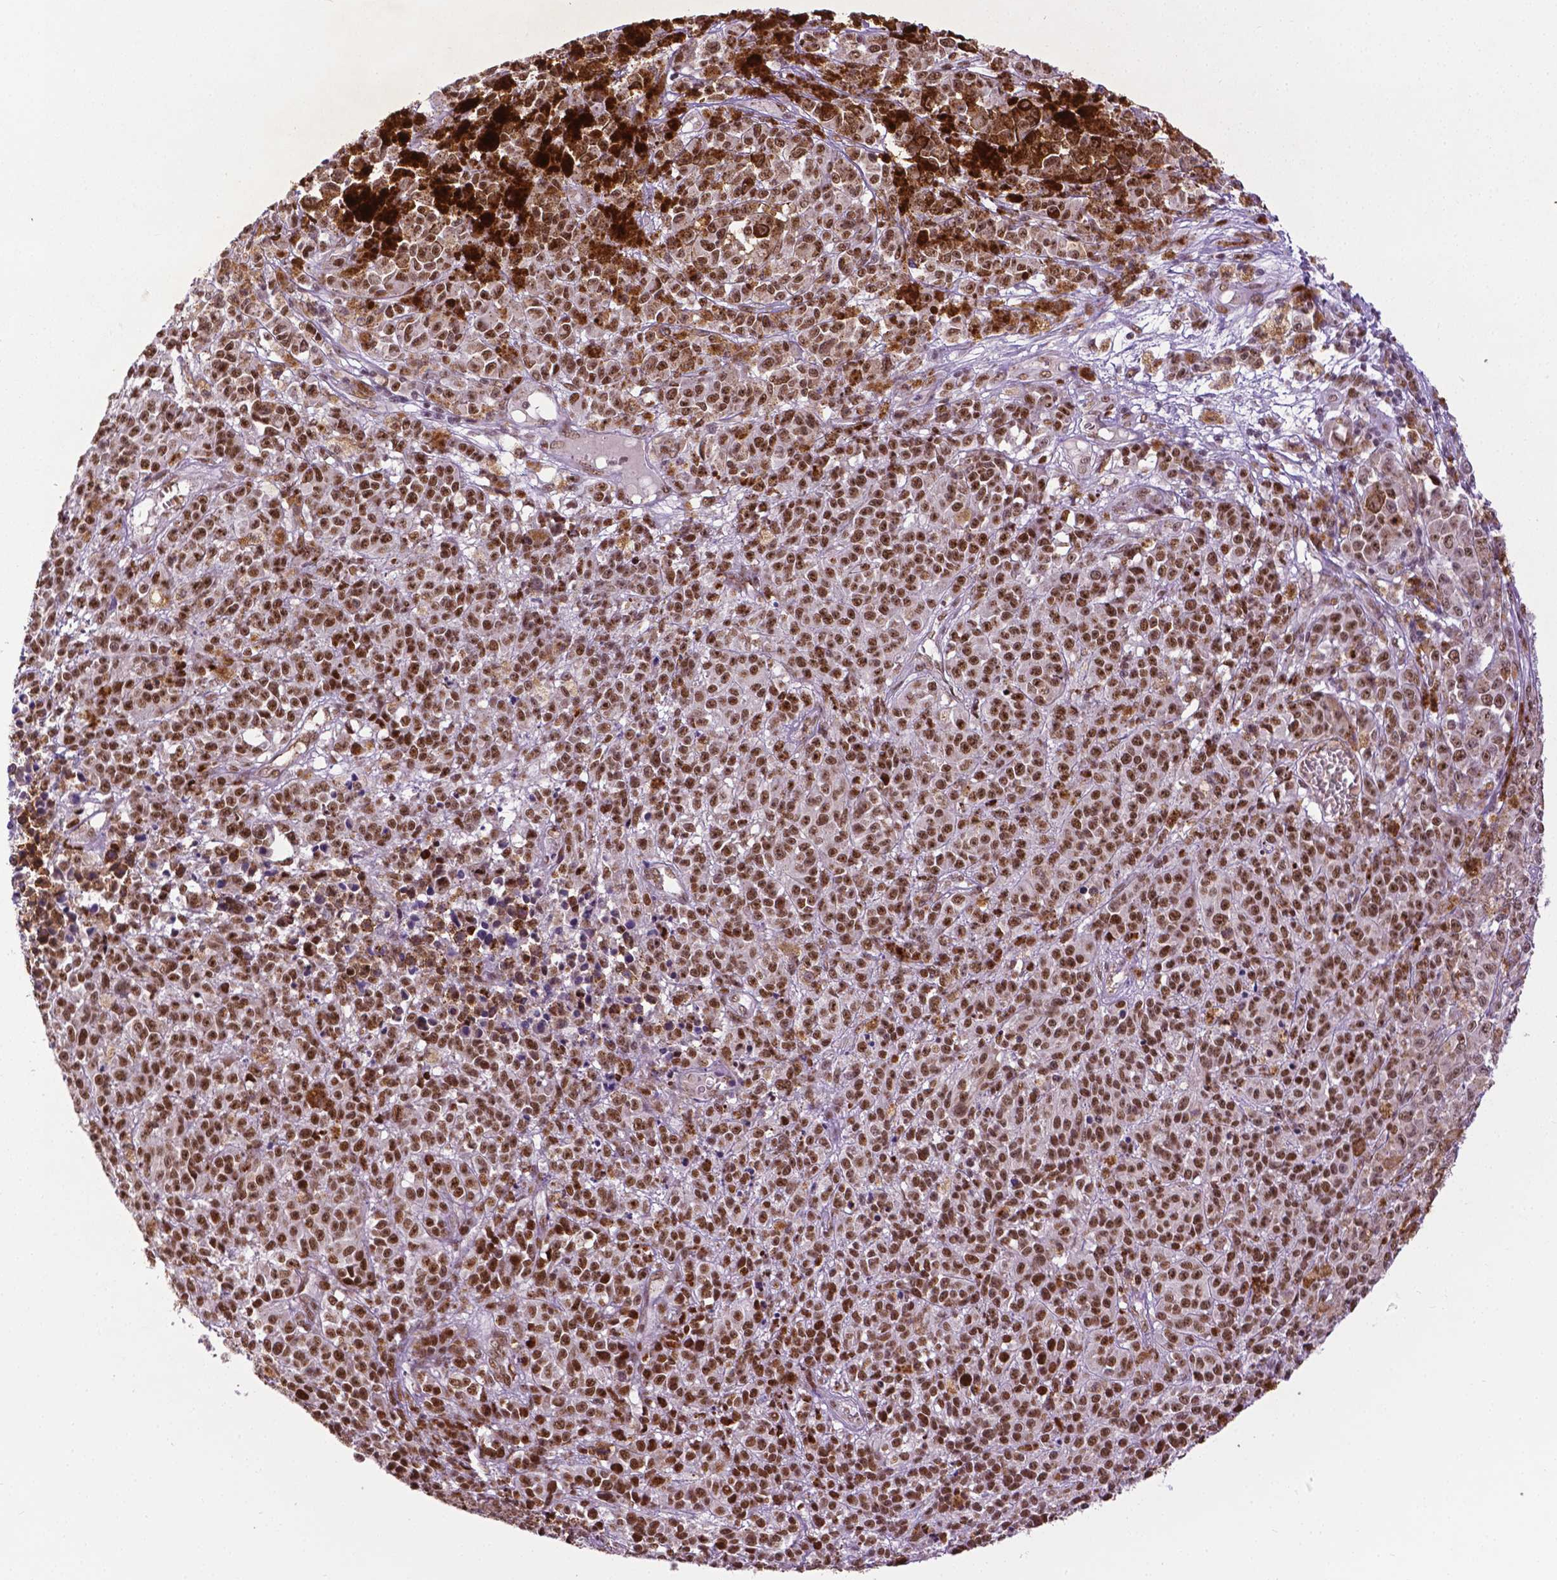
{"staining": {"intensity": "moderate", "quantity": ">75%", "location": "nuclear"}, "tissue": "melanoma", "cell_type": "Tumor cells", "image_type": "cancer", "snomed": [{"axis": "morphology", "description": "Malignant melanoma, NOS"}, {"axis": "topography", "description": "Skin"}], "caption": "This image exhibits immunohistochemistry (IHC) staining of melanoma, with medium moderate nuclear staining in about >75% of tumor cells.", "gene": "ZNF41", "patient": {"sex": "female", "age": 58}}